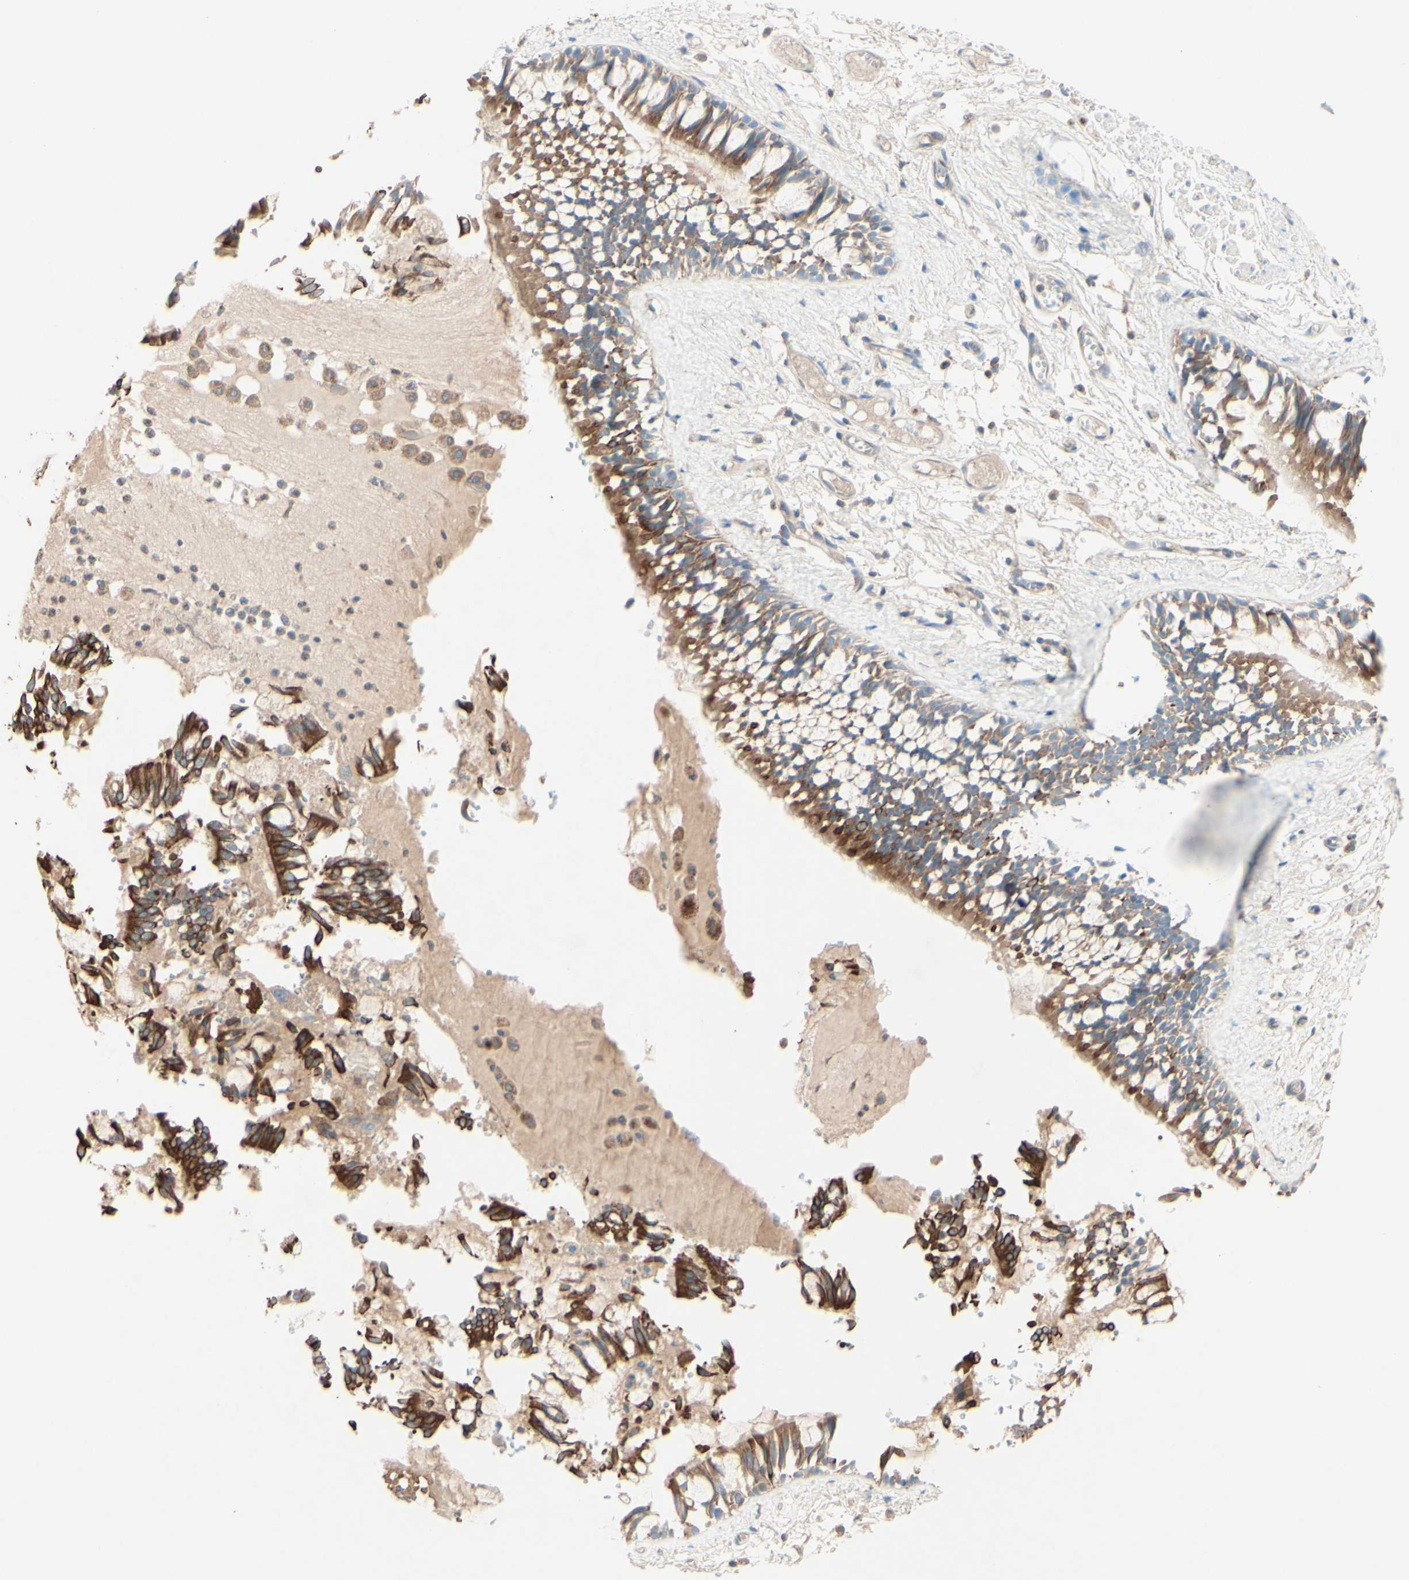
{"staining": {"intensity": "moderate", "quantity": ">75%", "location": "cytoplasmic/membranous"}, "tissue": "bronchus", "cell_type": "Respiratory epithelial cells", "image_type": "normal", "snomed": [{"axis": "morphology", "description": "Normal tissue, NOS"}, {"axis": "morphology", "description": "Inflammation, NOS"}, {"axis": "topography", "description": "Cartilage tissue"}, {"axis": "topography", "description": "Lung"}], "caption": "Immunohistochemical staining of benign bronchus exhibits >75% levels of moderate cytoplasmic/membranous protein positivity in about >75% of respiratory epithelial cells. The staining was performed using DAB (3,3'-diaminobenzidine) to visualize the protein expression in brown, while the nuclei were stained in blue with hematoxylin (Magnification: 20x).", "gene": "MTM1", "patient": {"sex": "male", "age": 71}}